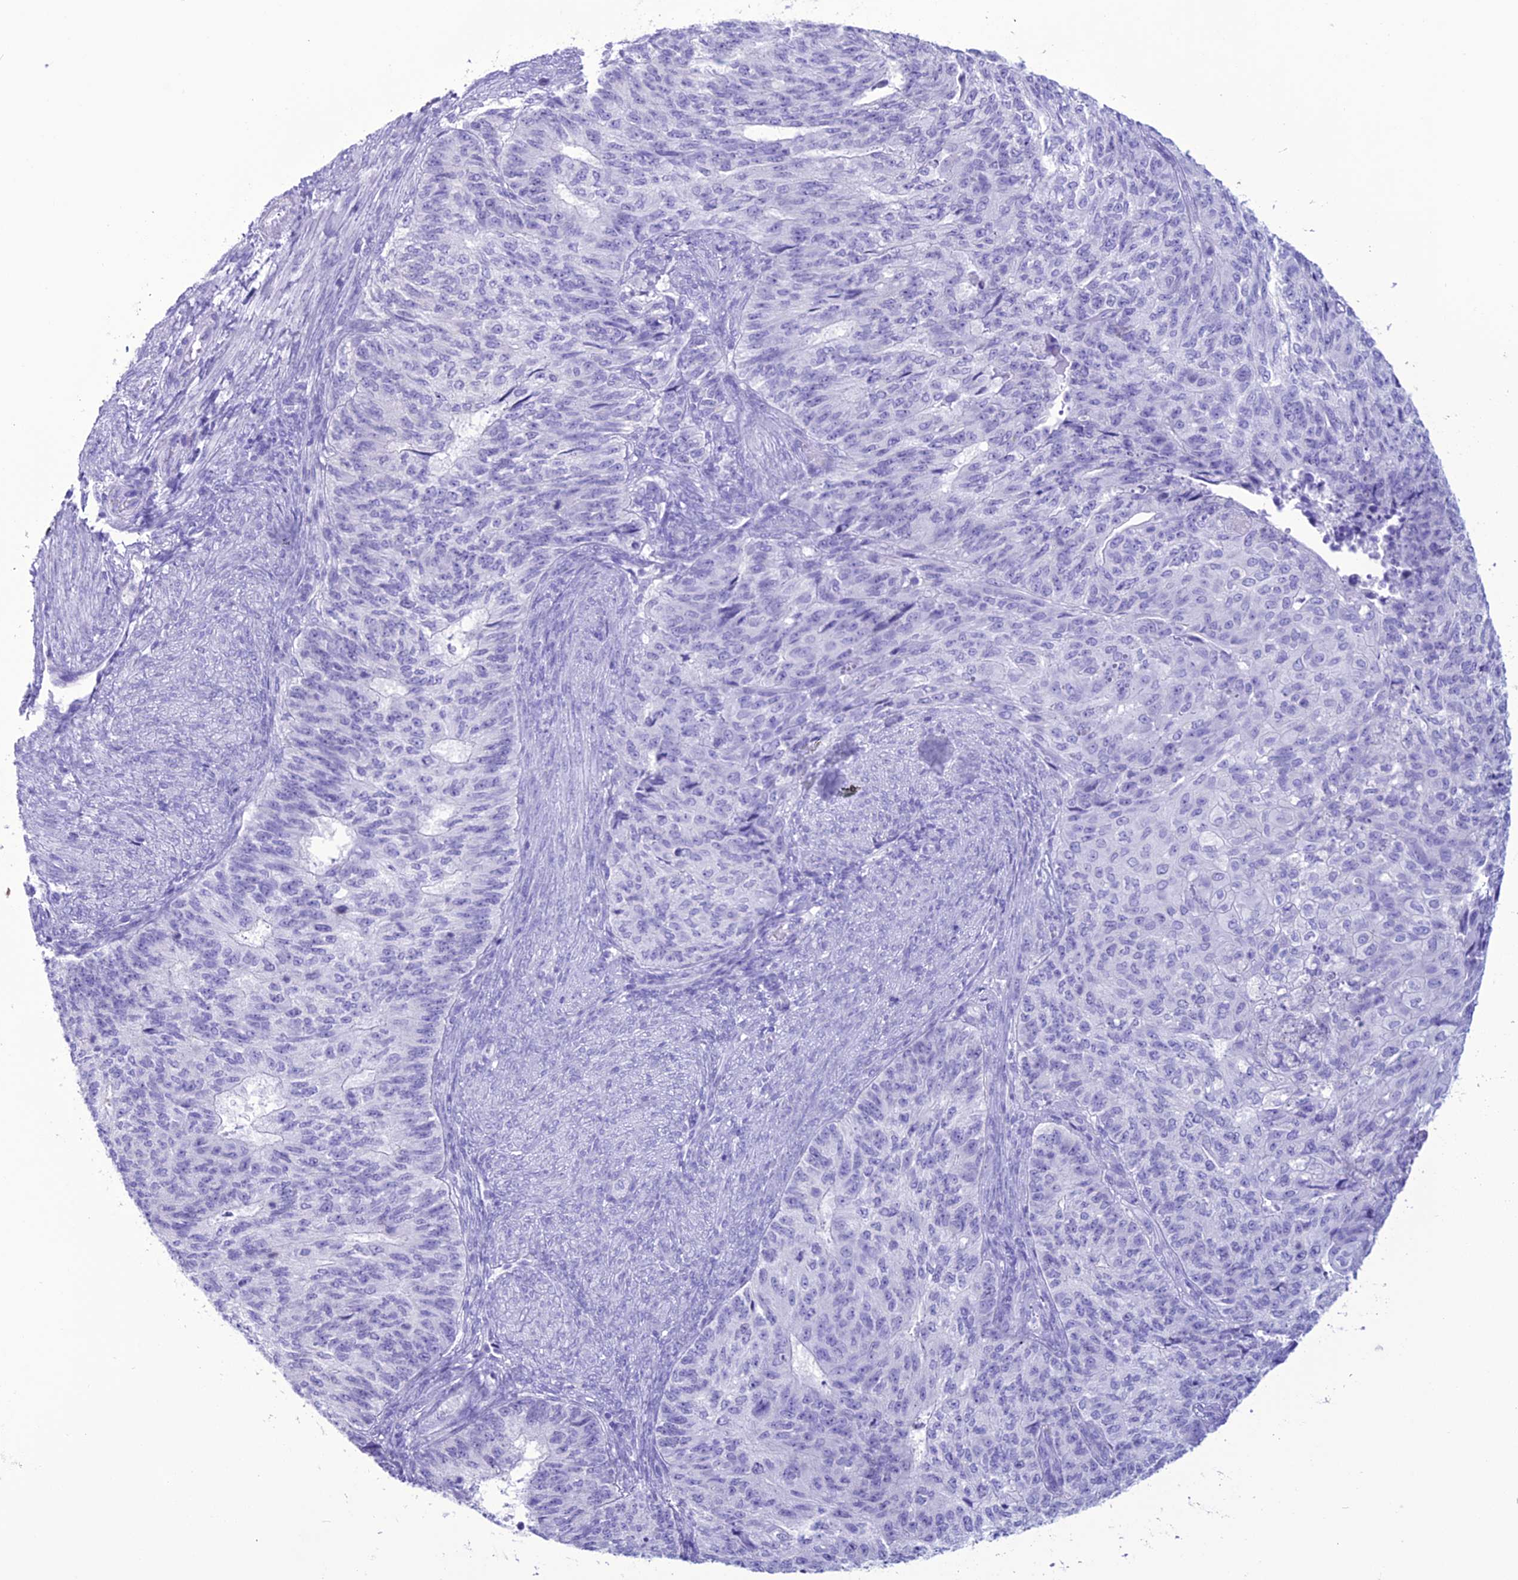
{"staining": {"intensity": "negative", "quantity": "none", "location": "none"}, "tissue": "endometrial cancer", "cell_type": "Tumor cells", "image_type": "cancer", "snomed": [{"axis": "morphology", "description": "Adenocarcinoma, NOS"}, {"axis": "topography", "description": "Endometrium"}], "caption": "Tumor cells are negative for brown protein staining in adenocarcinoma (endometrial). Nuclei are stained in blue.", "gene": "MZB1", "patient": {"sex": "female", "age": 32}}